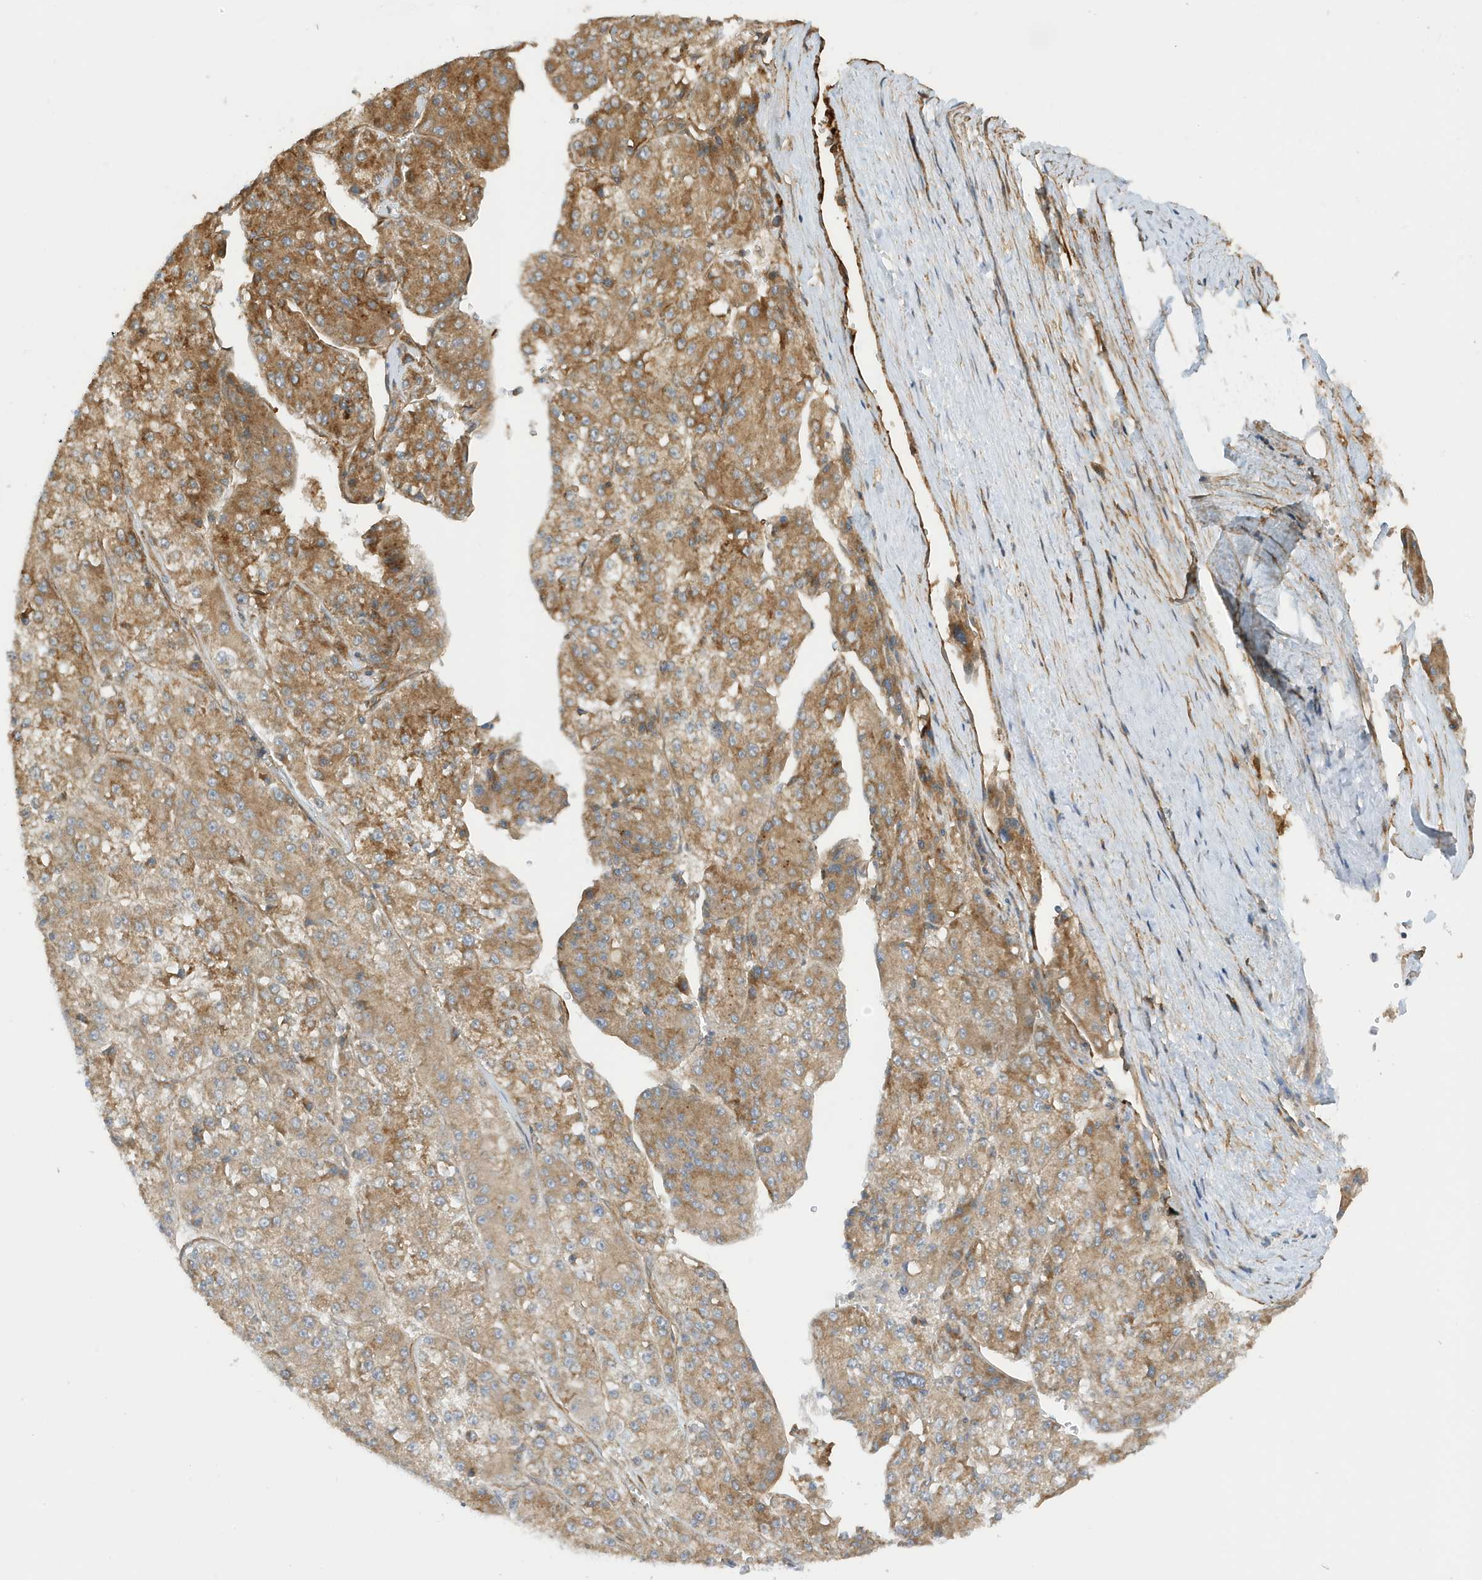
{"staining": {"intensity": "moderate", "quantity": ">75%", "location": "cytoplasmic/membranous"}, "tissue": "liver cancer", "cell_type": "Tumor cells", "image_type": "cancer", "snomed": [{"axis": "morphology", "description": "Carcinoma, Hepatocellular, NOS"}, {"axis": "topography", "description": "Liver"}], "caption": "A medium amount of moderate cytoplasmic/membranous positivity is seen in about >75% of tumor cells in liver cancer (hepatocellular carcinoma) tissue. The staining was performed using DAB (3,3'-diaminobenzidine) to visualize the protein expression in brown, while the nuclei were stained in blue with hematoxylin (Magnification: 20x).", "gene": "CDC42EP3", "patient": {"sex": "female", "age": 73}}